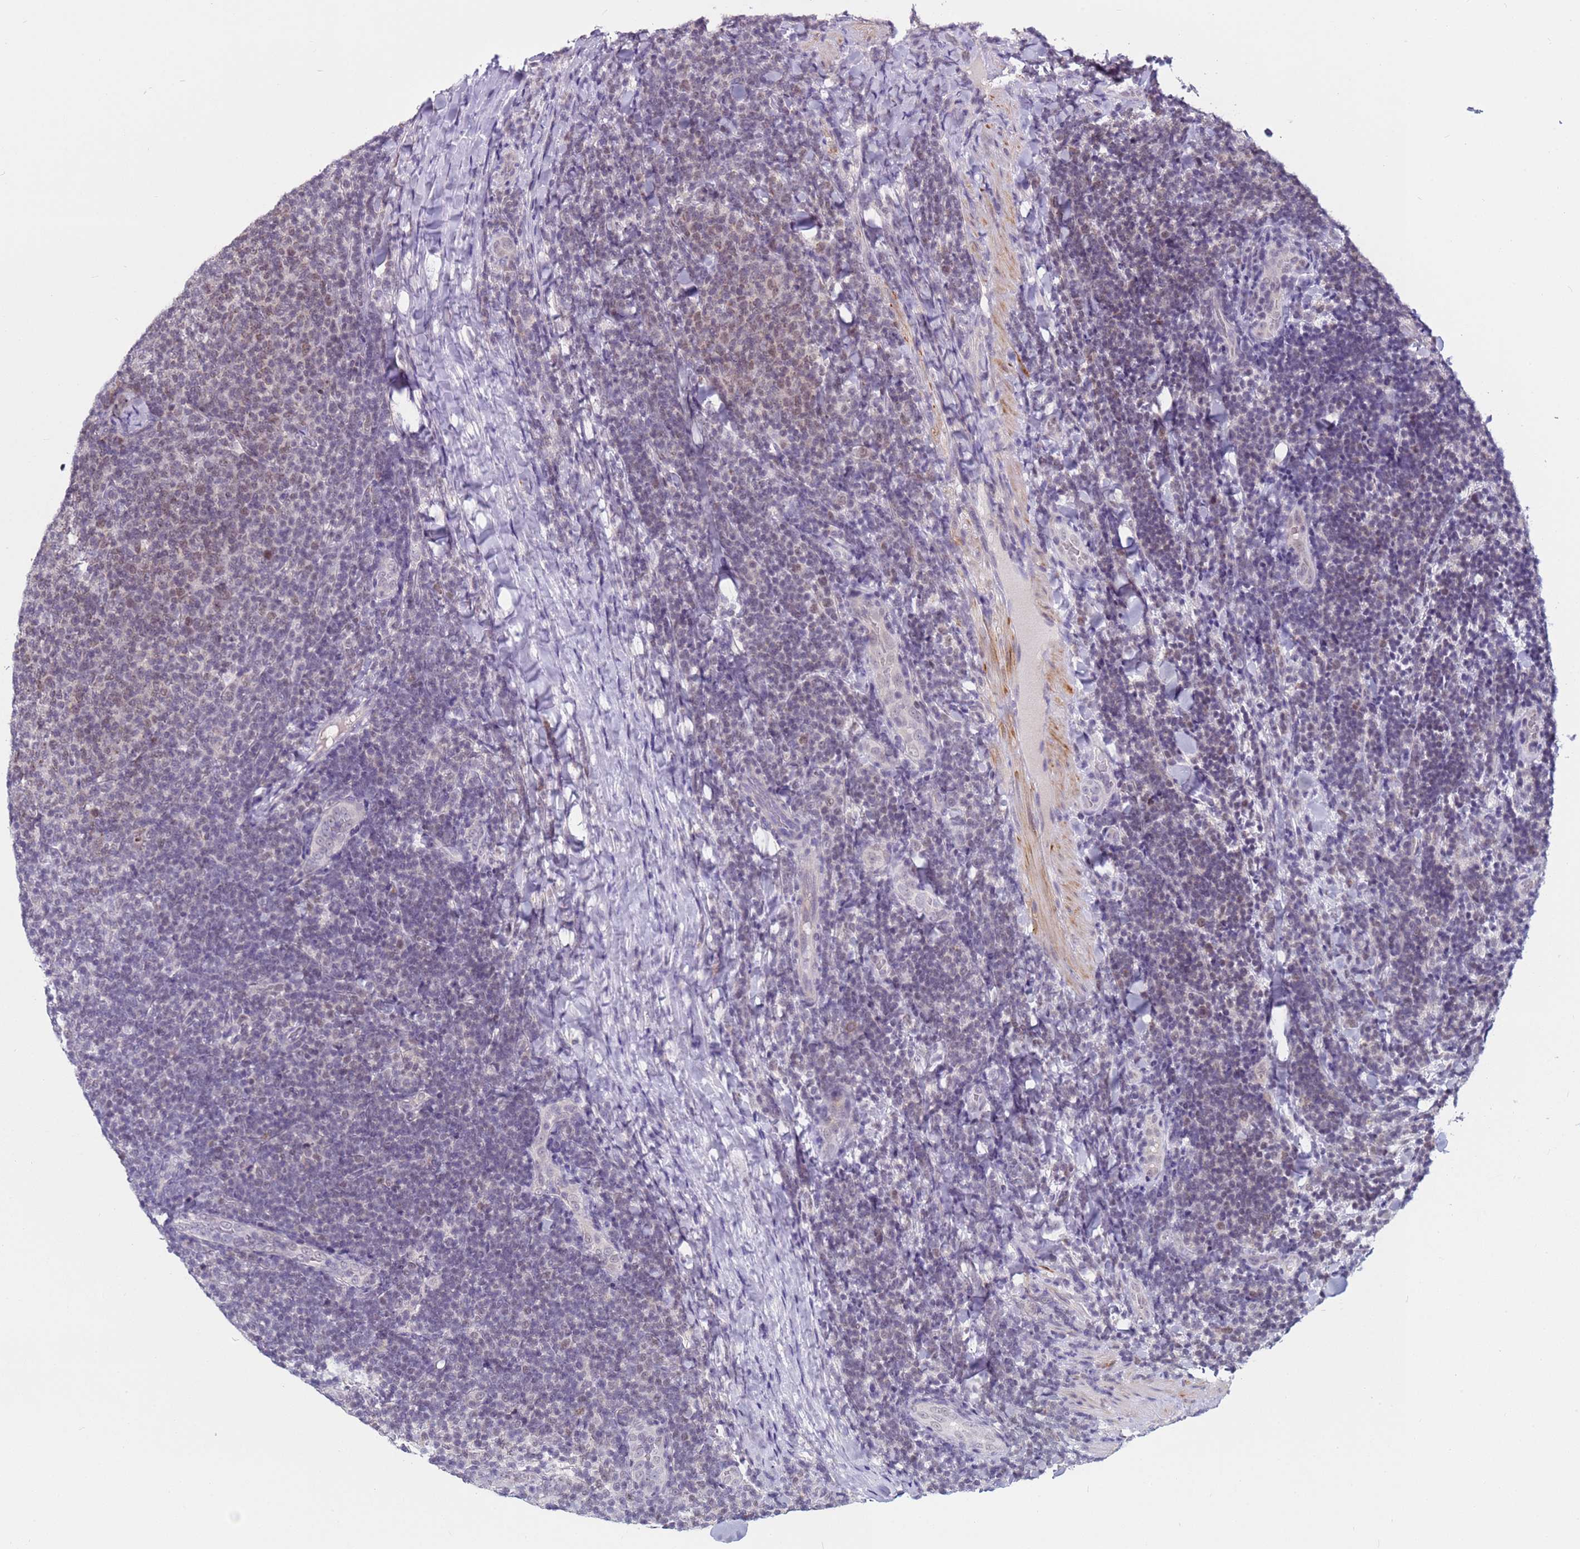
{"staining": {"intensity": "weak", "quantity": "<25%", "location": "nuclear"}, "tissue": "lymphoma", "cell_type": "Tumor cells", "image_type": "cancer", "snomed": [{"axis": "morphology", "description": "Malignant lymphoma, non-Hodgkin's type, Low grade"}, {"axis": "topography", "description": "Lymph node"}], "caption": "Immunohistochemistry photomicrograph of human lymphoma stained for a protein (brown), which shows no positivity in tumor cells. (DAB (3,3'-diaminobenzidine) immunohistochemistry visualized using brightfield microscopy, high magnification).", "gene": "CDK2AP2", "patient": {"sex": "male", "age": 66}}